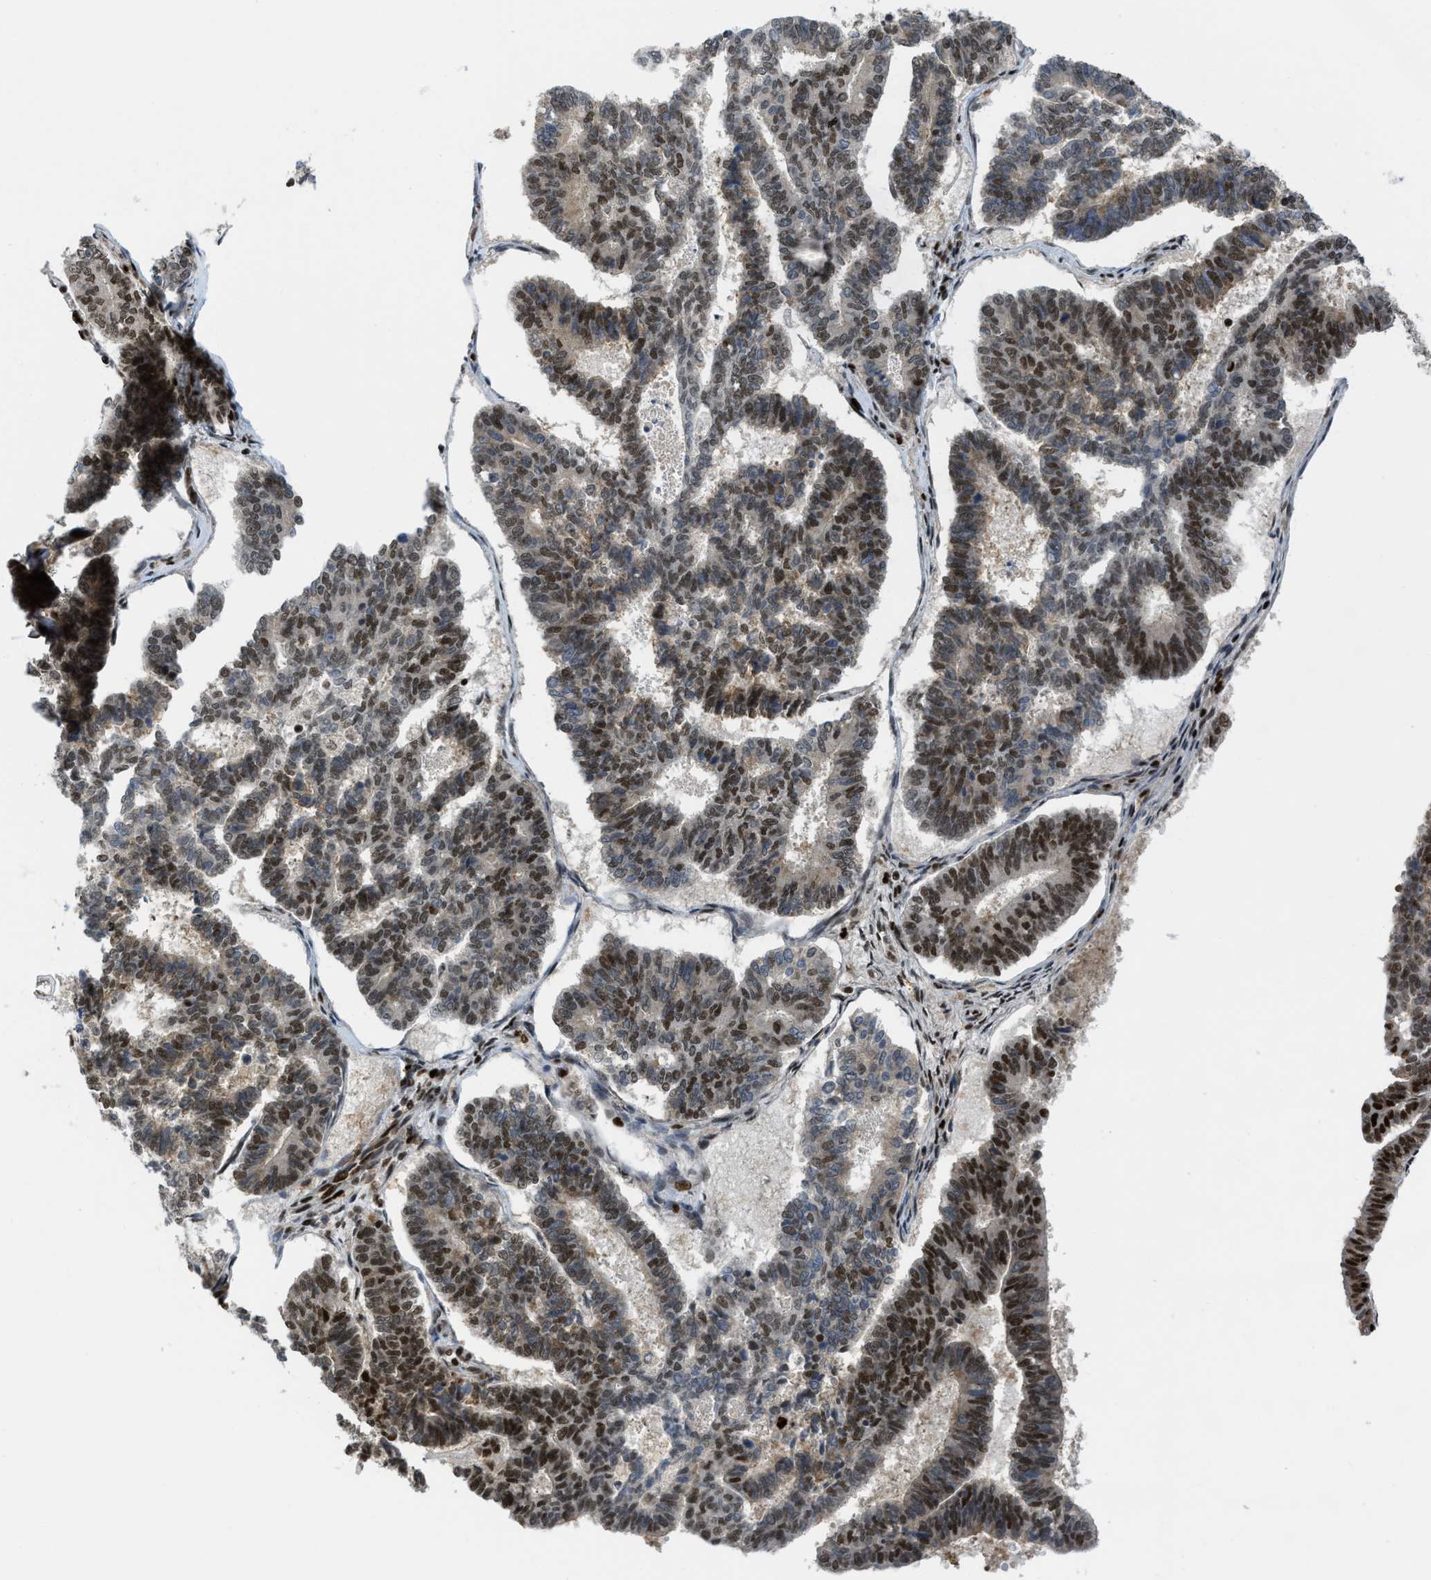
{"staining": {"intensity": "strong", "quantity": "25%-75%", "location": "nuclear"}, "tissue": "endometrial cancer", "cell_type": "Tumor cells", "image_type": "cancer", "snomed": [{"axis": "morphology", "description": "Adenocarcinoma, NOS"}, {"axis": "topography", "description": "Endometrium"}], "caption": "Strong nuclear expression is appreciated in approximately 25%-75% of tumor cells in endometrial adenocarcinoma.", "gene": "RFX5", "patient": {"sex": "female", "age": 70}}